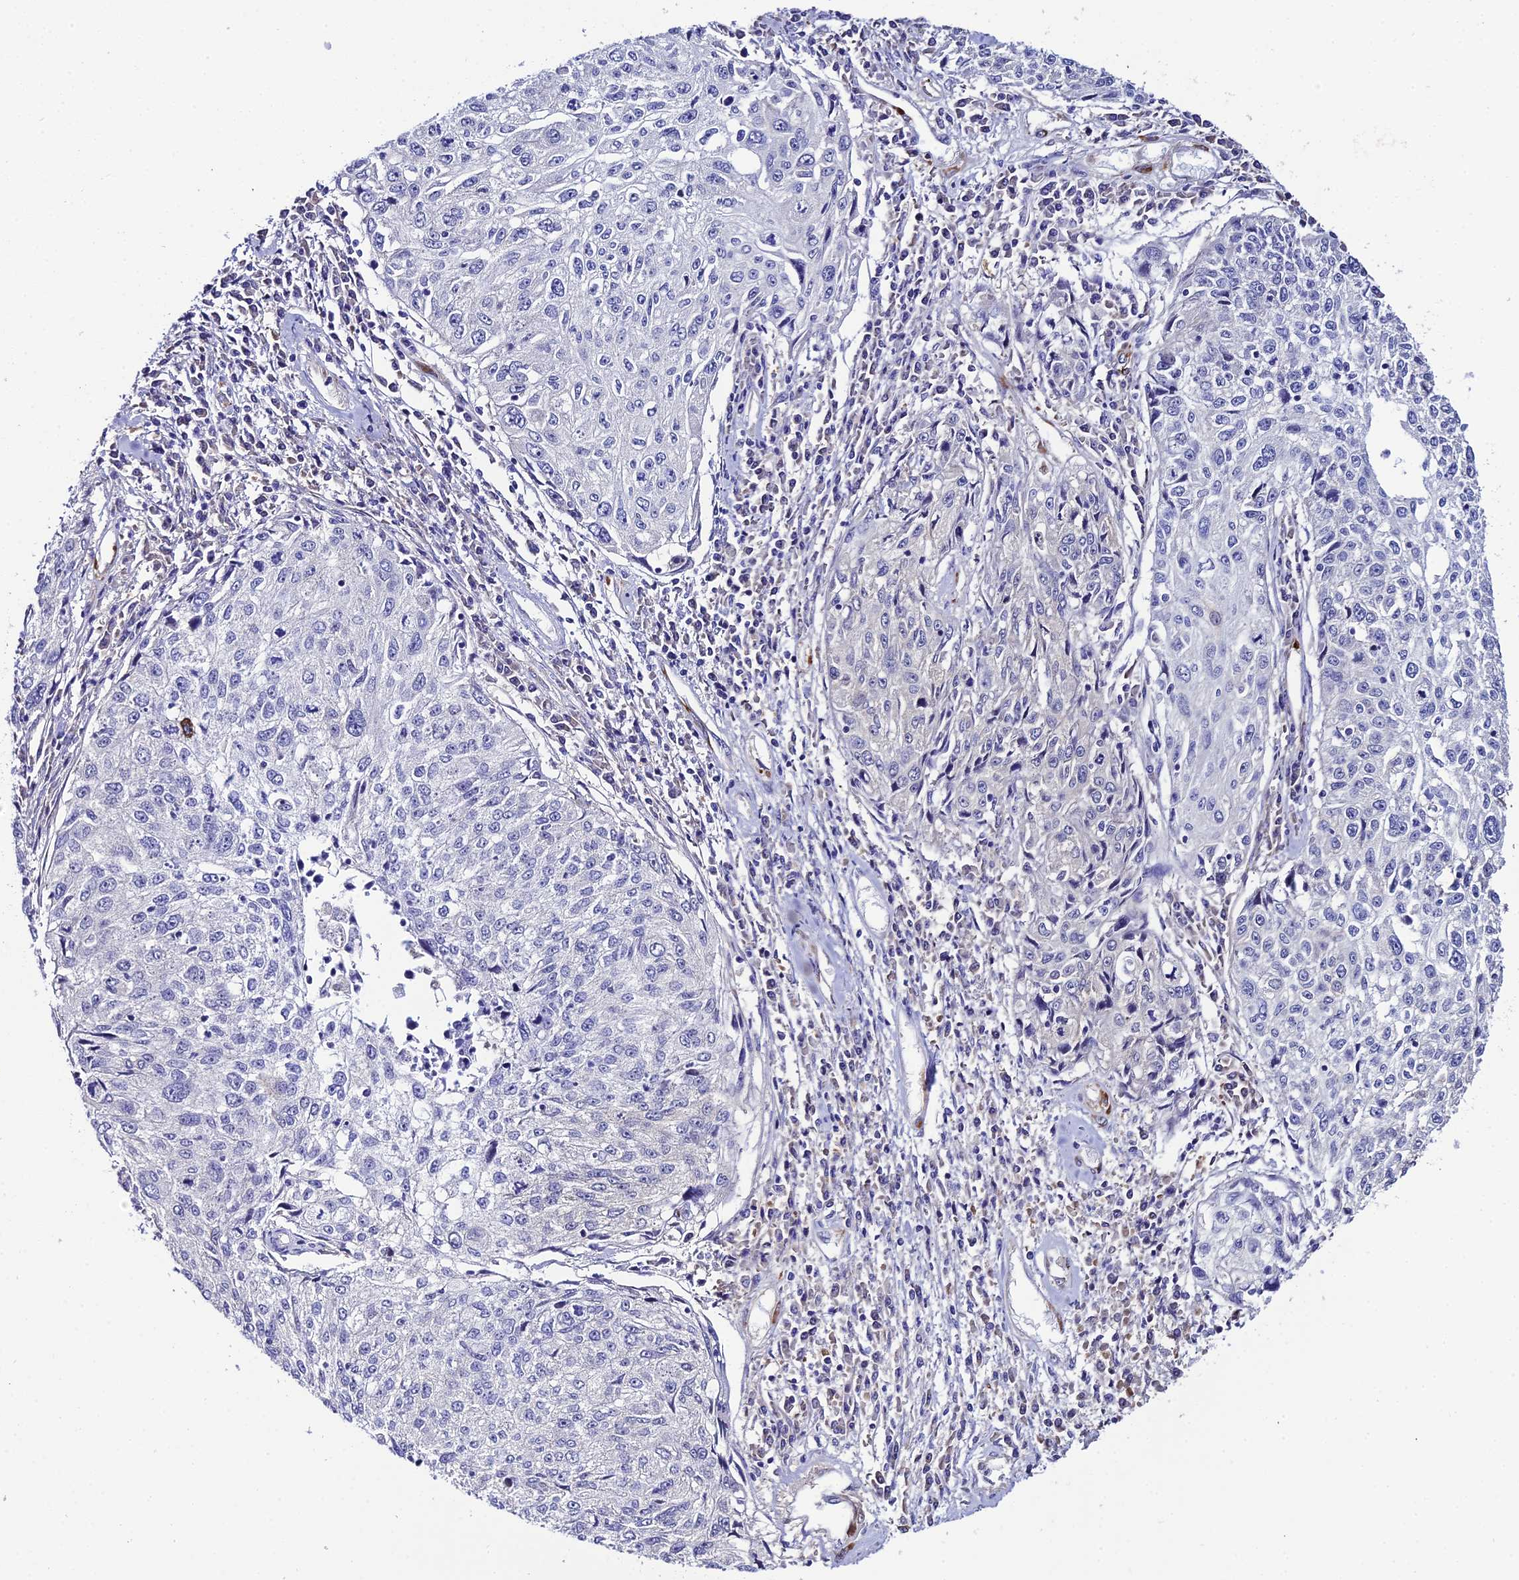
{"staining": {"intensity": "negative", "quantity": "none", "location": "none"}, "tissue": "cervical cancer", "cell_type": "Tumor cells", "image_type": "cancer", "snomed": [{"axis": "morphology", "description": "Squamous cell carcinoma, NOS"}, {"axis": "topography", "description": "Cervix"}], "caption": "Photomicrograph shows no significant protein expression in tumor cells of cervical squamous cell carcinoma. (Stains: DAB (3,3'-diaminobenzidine) immunohistochemistry with hematoxylin counter stain, Microscopy: brightfield microscopy at high magnification).", "gene": "SYT15", "patient": {"sex": "female", "age": 57}}